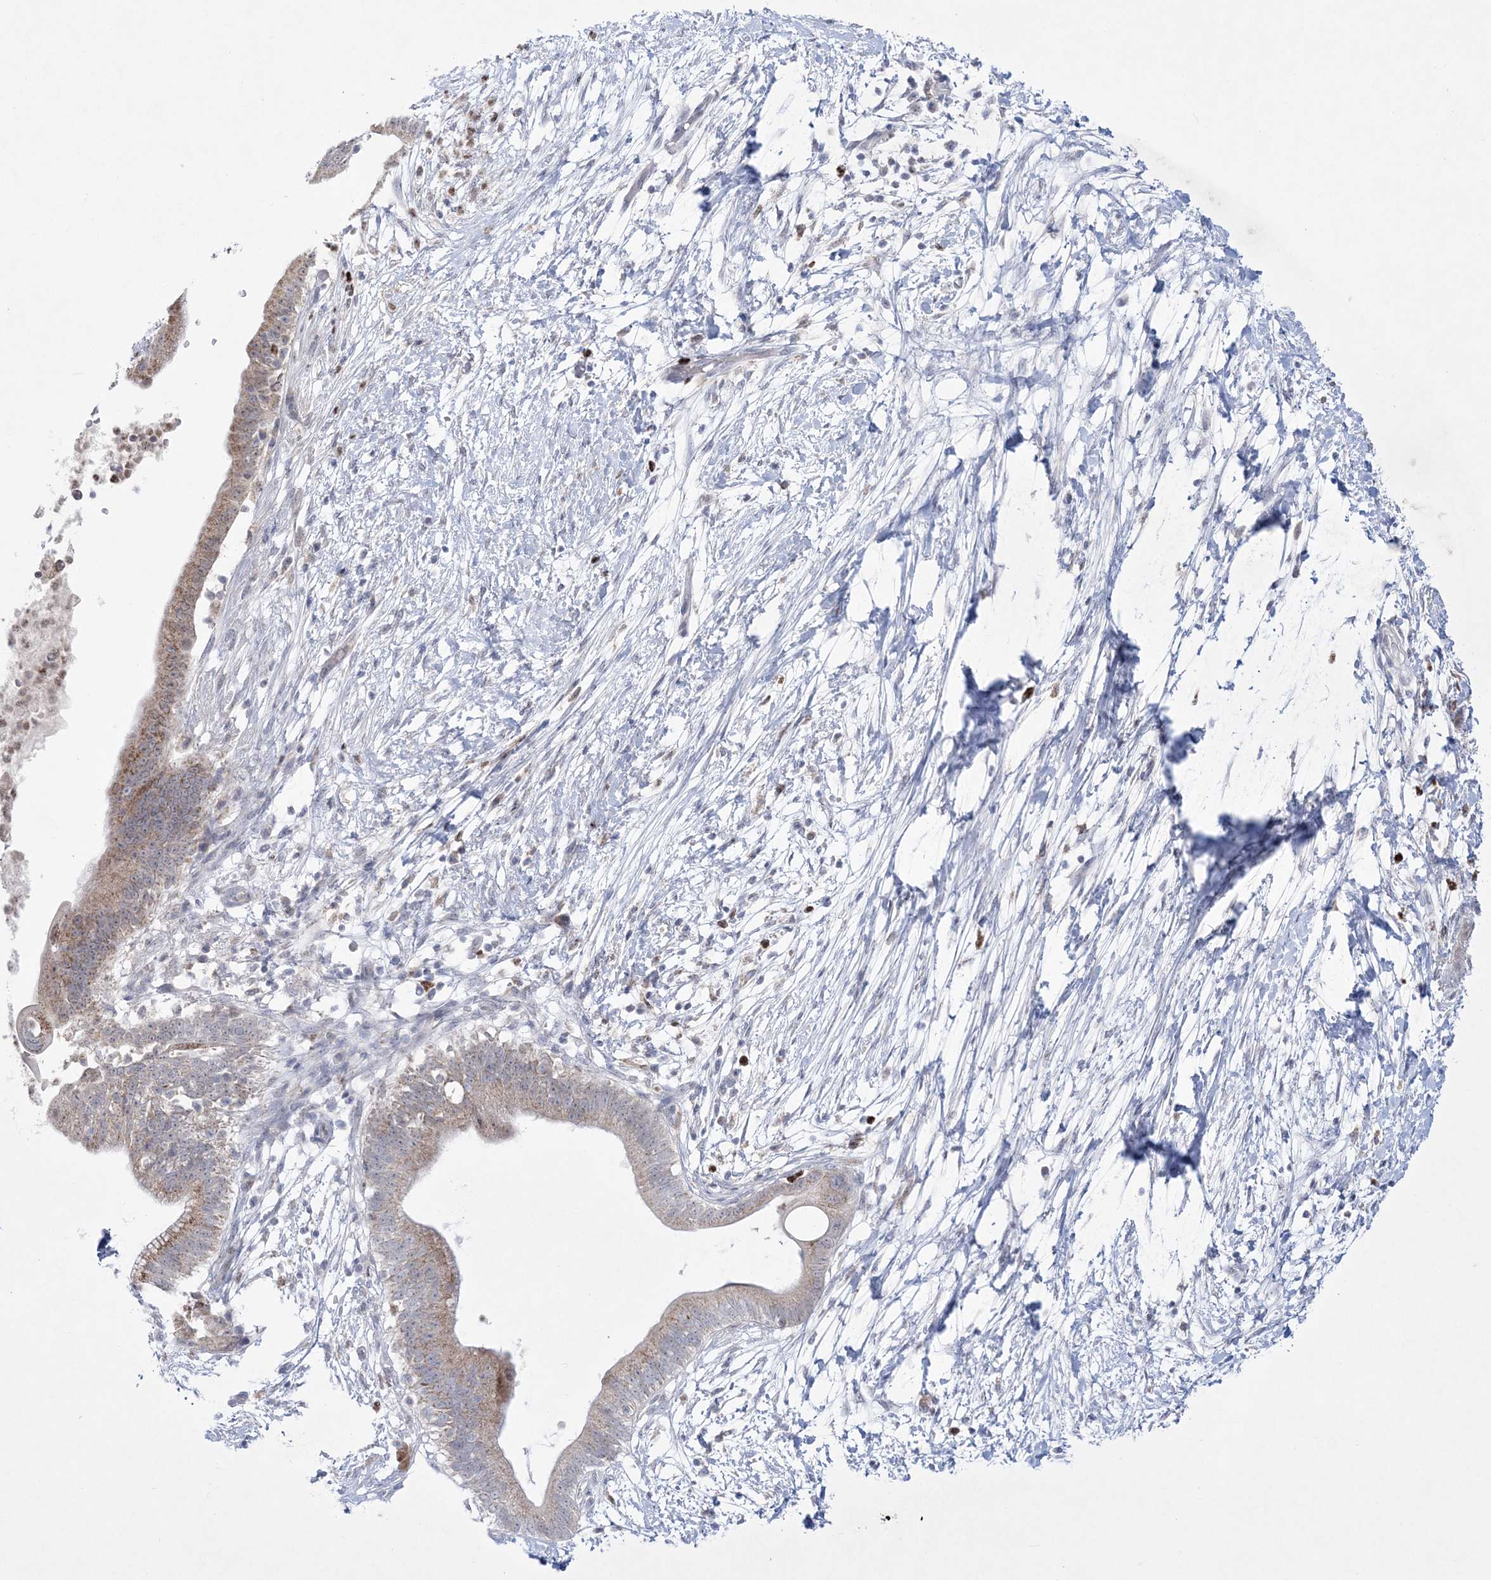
{"staining": {"intensity": "weak", "quantity": ">75%", "location": "cytoplasmic/membranous"}, "tissue": "pancreatic cancer", "cell_type": "Tumor cells", "image_type": "cancer", "snomed": [{"axis": "morphology", "description": "Adenocarcinoma, NOS"}, {"axis": "topography", "description": "Pancreas"}], "caption": "A brown stain highlights weak cytoplasmic/membranous staining of a protein in human pancreatic cancer tumor cells. (DAB IHC with brightfield microscopy, high magnification).", "gene": "WDR27", "patient": {"sex": "male", "age": 68}}